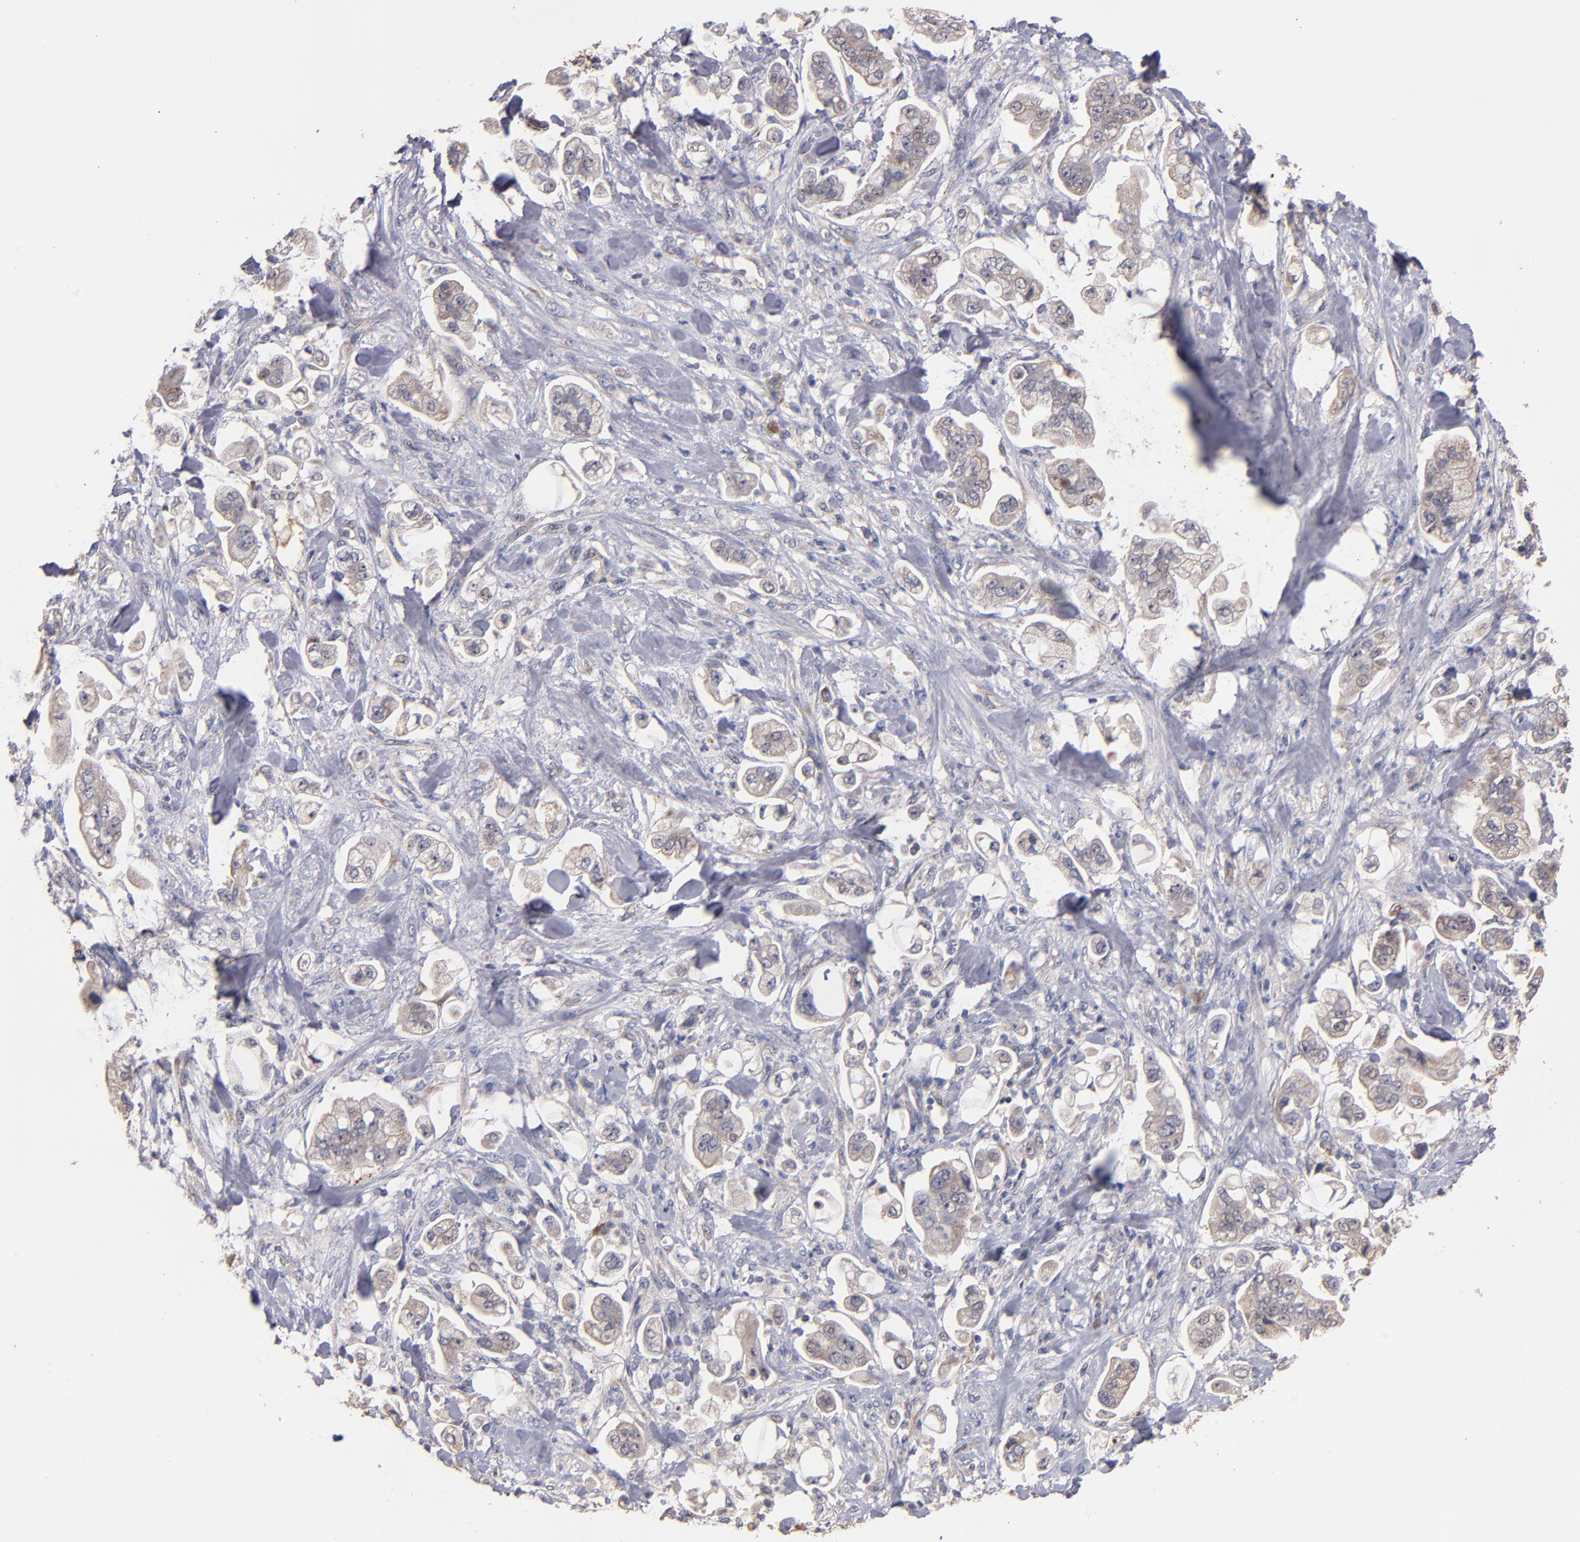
{"staining": {"intensity": "weak", "quantity": "25%-75%", "location": "cytoplasmic/membranous"}, "tissue": "stomach cancer", "cell_type": "Tumor cells", "image_type": "cancer", "snomed": [{"axis": "morphology", "description": "Adenocarcinoma, NOS"}, {"axis": "topography", "description": "Stomach"}], "caption": "High-power microscopy captured an immunohistochemistry (IHC) histopathology image of stomach cancer, revealing weak cytoplasmic/membranous expression in approximately 25%-75% of tumor cells.", "gene": "DIABLO", "patient": {"sex": "male", "age": 62}}